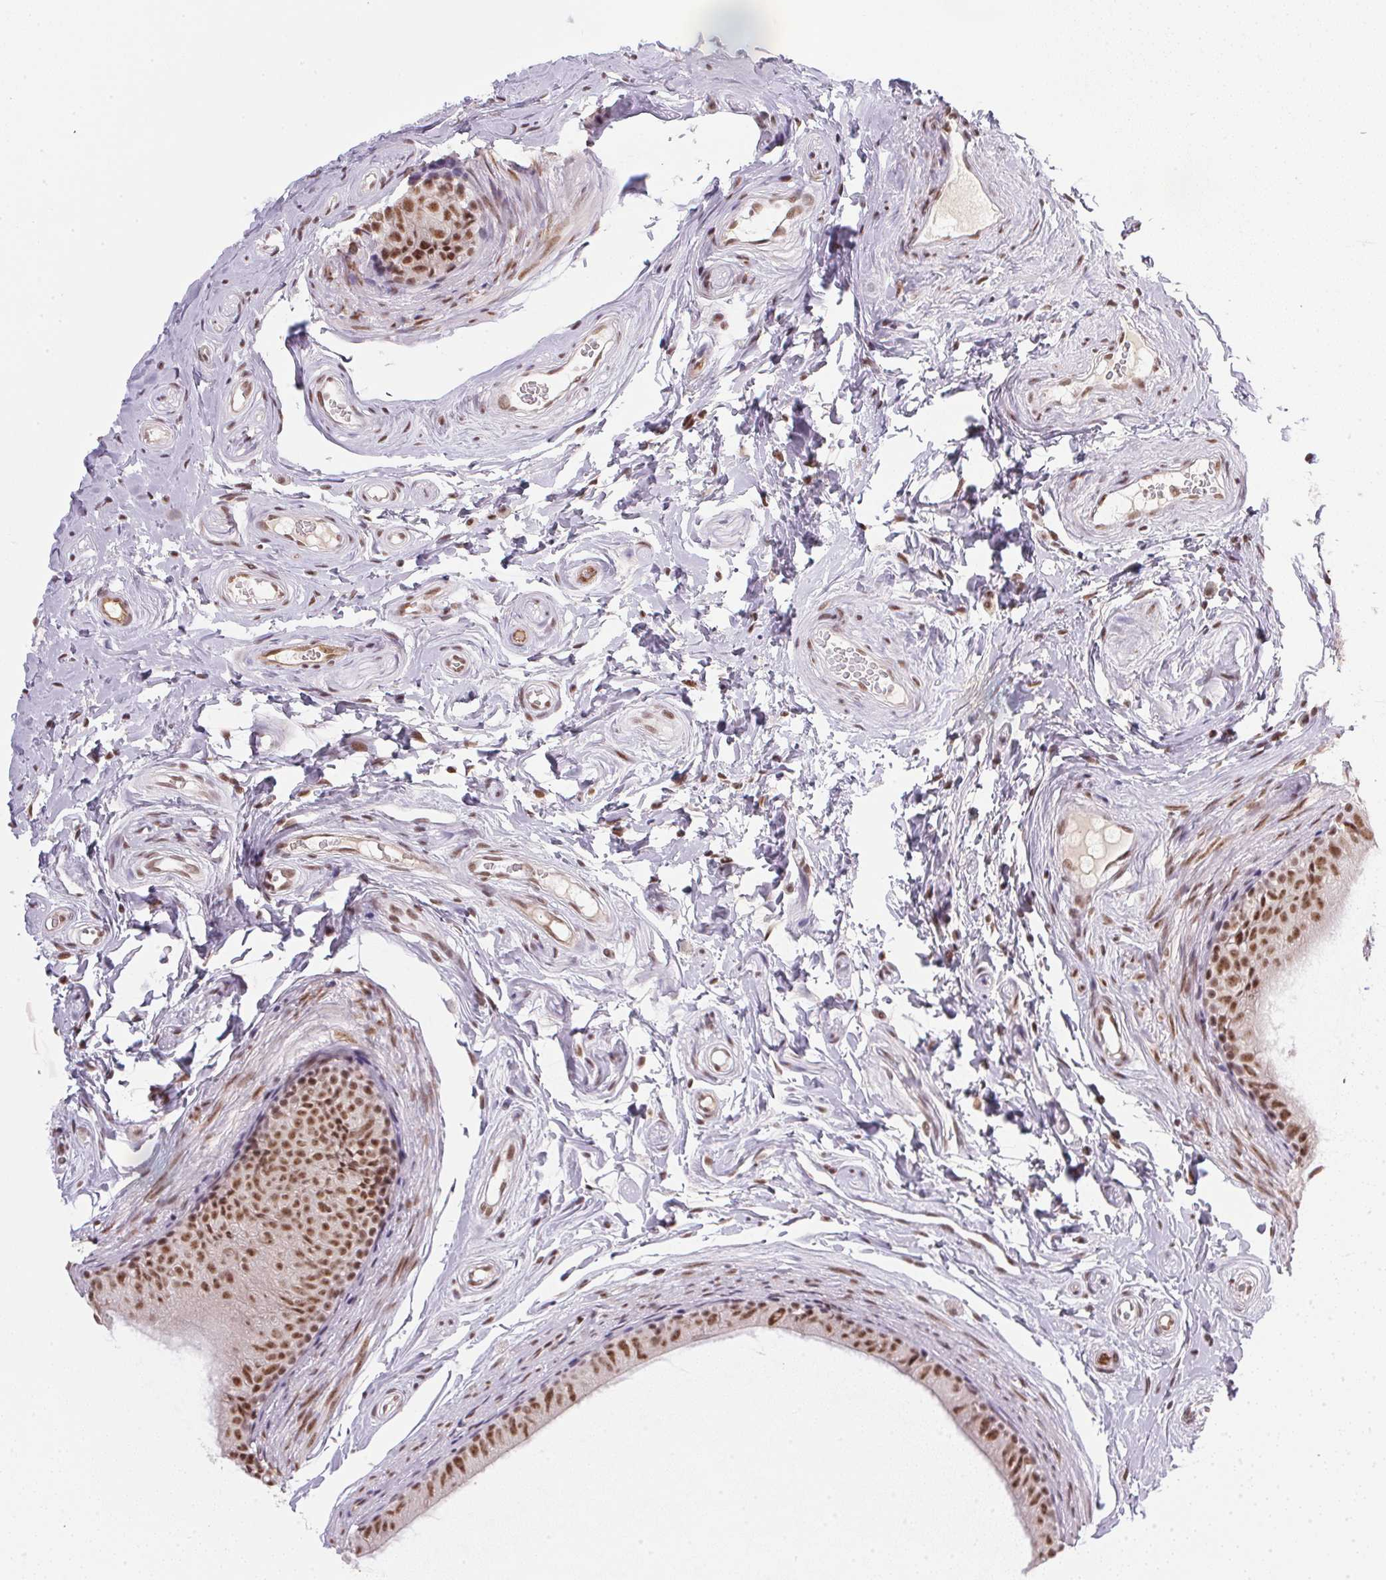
{"staining": {"intensity": "moderate", "quantity": ">75%", "location": "nuclear"}, "tissue": "epididymis", "cell_type": "Glandular cells", "image_type": "normal", "snomed": [{"axis": "morphology", "description": "Normal tissue, NOS"}, {"axis": "topography", "description": "Epididymis"}], "caption": "High-magnification brightfield microscopy of benign epididymis stained with DAB (3,3'-diaminobenzidine) (brown) and counterstained with hematoxylin (blue). glandular cells exhibit moderate nuclear staining is seen in approximately>75% of cells.", "gene": "SRSF7", "patient": {"sex": "male", "age": 45}}